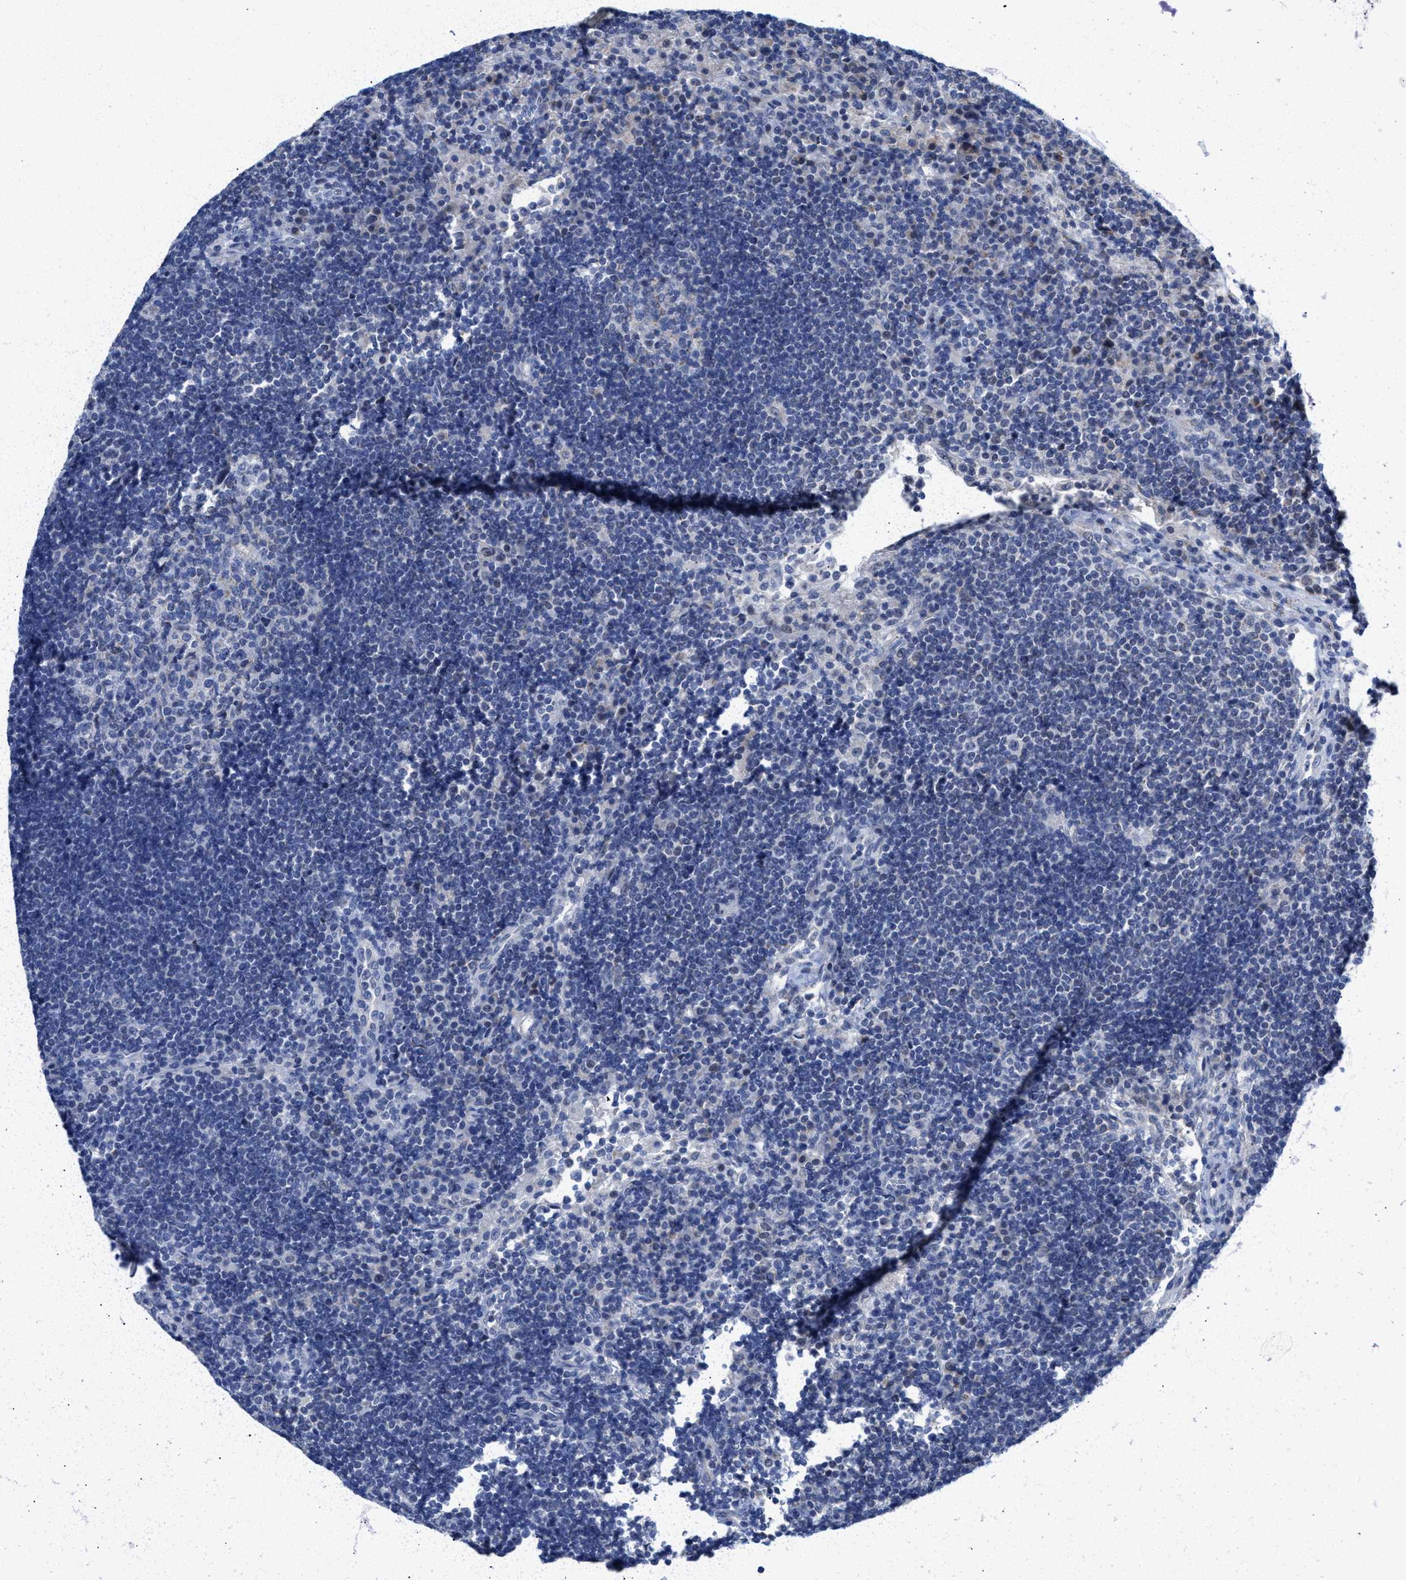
{"staining": {"intensity": "negative", "quantity": "none", "location": "none"}, "tissue": "lymph node", "cell_type": "Germinal center cells", "image_type": "normal", "snomed": [{"axis": "morphology", "description": "Normal tissue, NOS"}, {"axis": "topography", "description": "Lymph node"}], "caption": "The photomicrograph exhibits no significant staining in germinal center cells of lymph node.", "gene": "JAG1", "patient": {"sex": "female", "age": 53}}